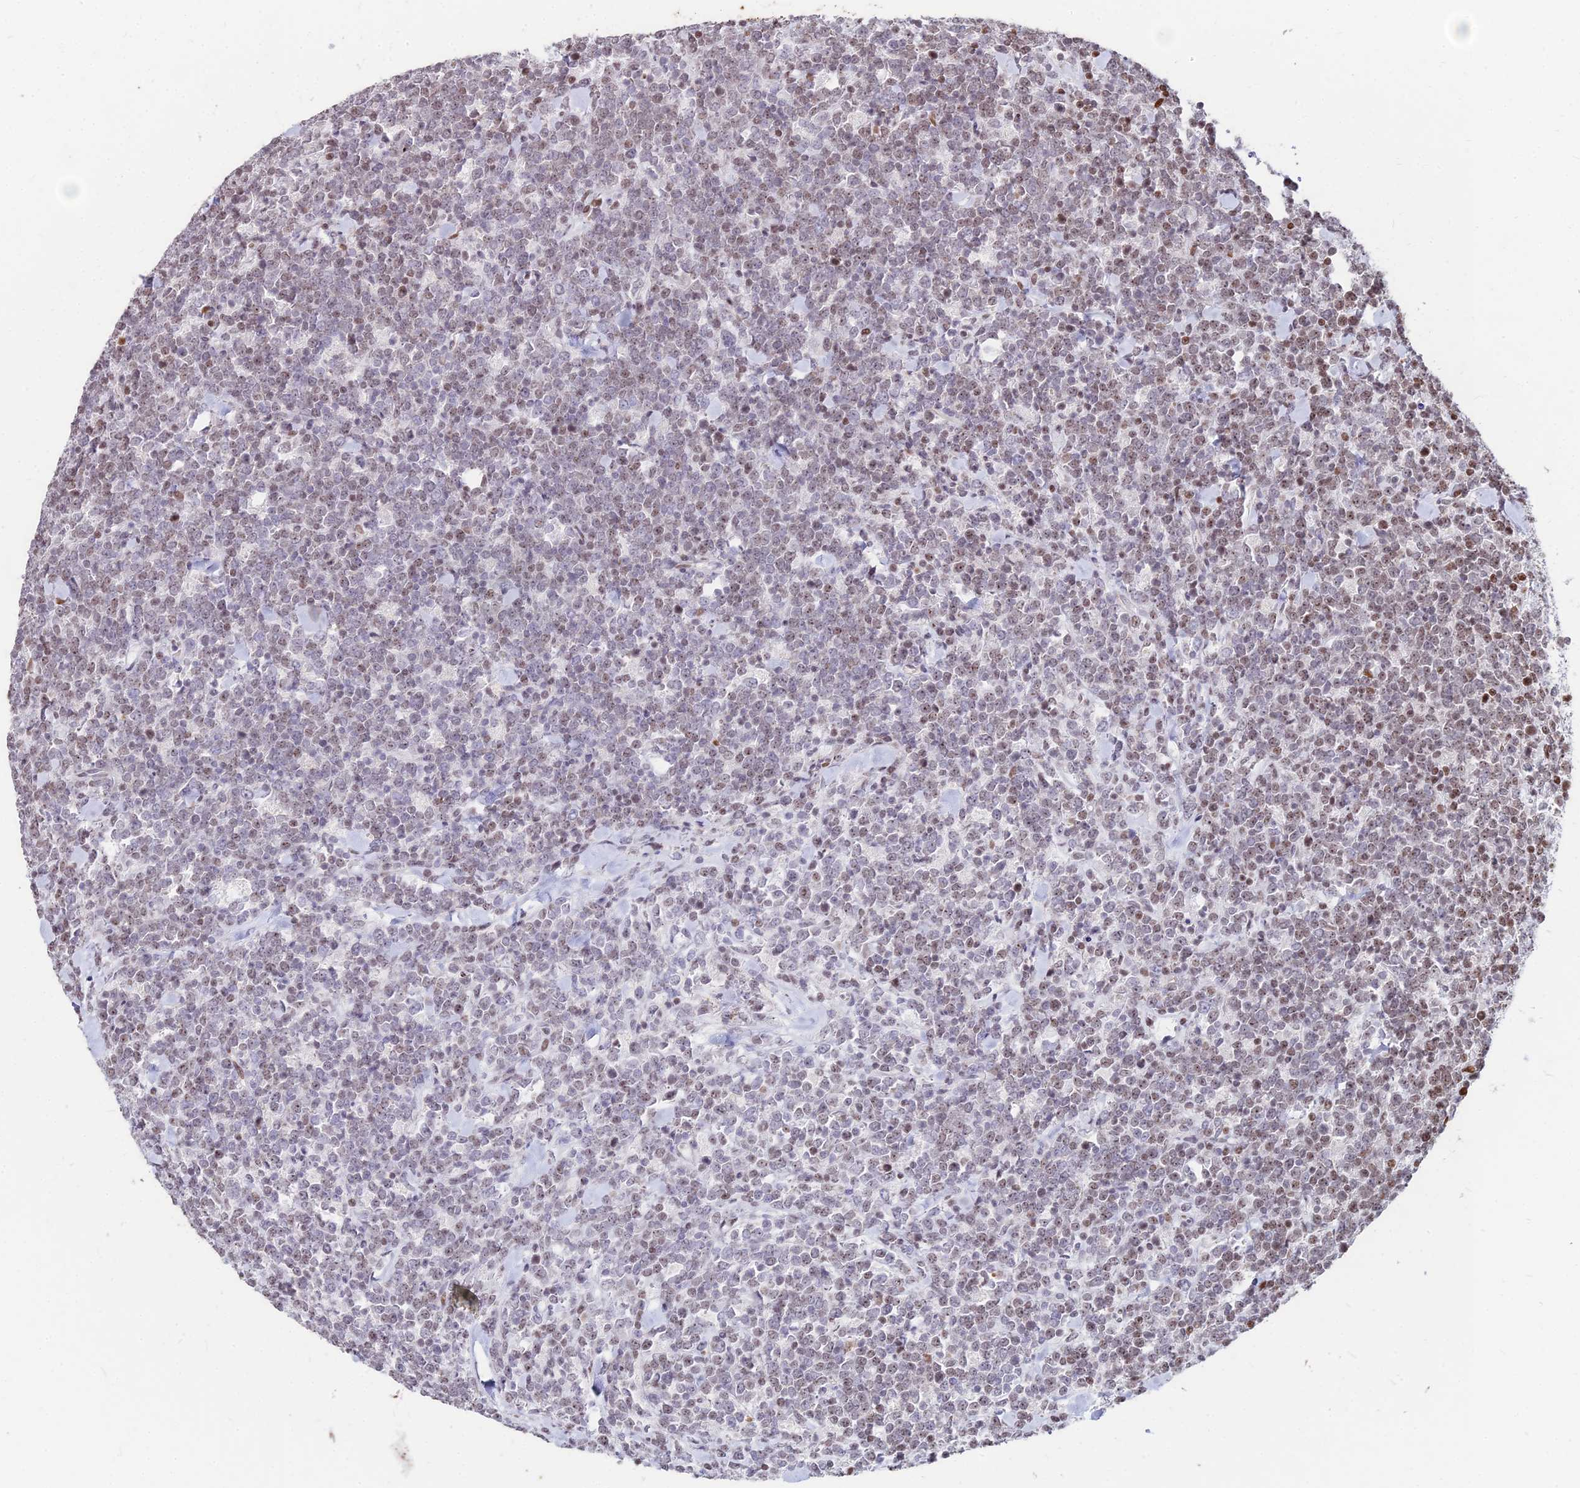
{"staining": {"intensity": "weak", "quantity": "25%-75%", "location": "nuclear"}, "tissue": "lymphoma", "cell_type": "Tumor cells", "image_type": "cancer", "snomed": [{"axis": "morphology", "description": "Malignant lymphoma, non-Hodgkin's type, High grade"}, {"axis": "topography", "description": "Small intestine"}], "caption": "Tumor cells reveal weak nuclear positivity in about 25%-75% of cells in high-grade malignant lymphoma, non-Hodgkin's type.", "gene": "NYAP2", "patient": {"sex": "male", "age": 8}}